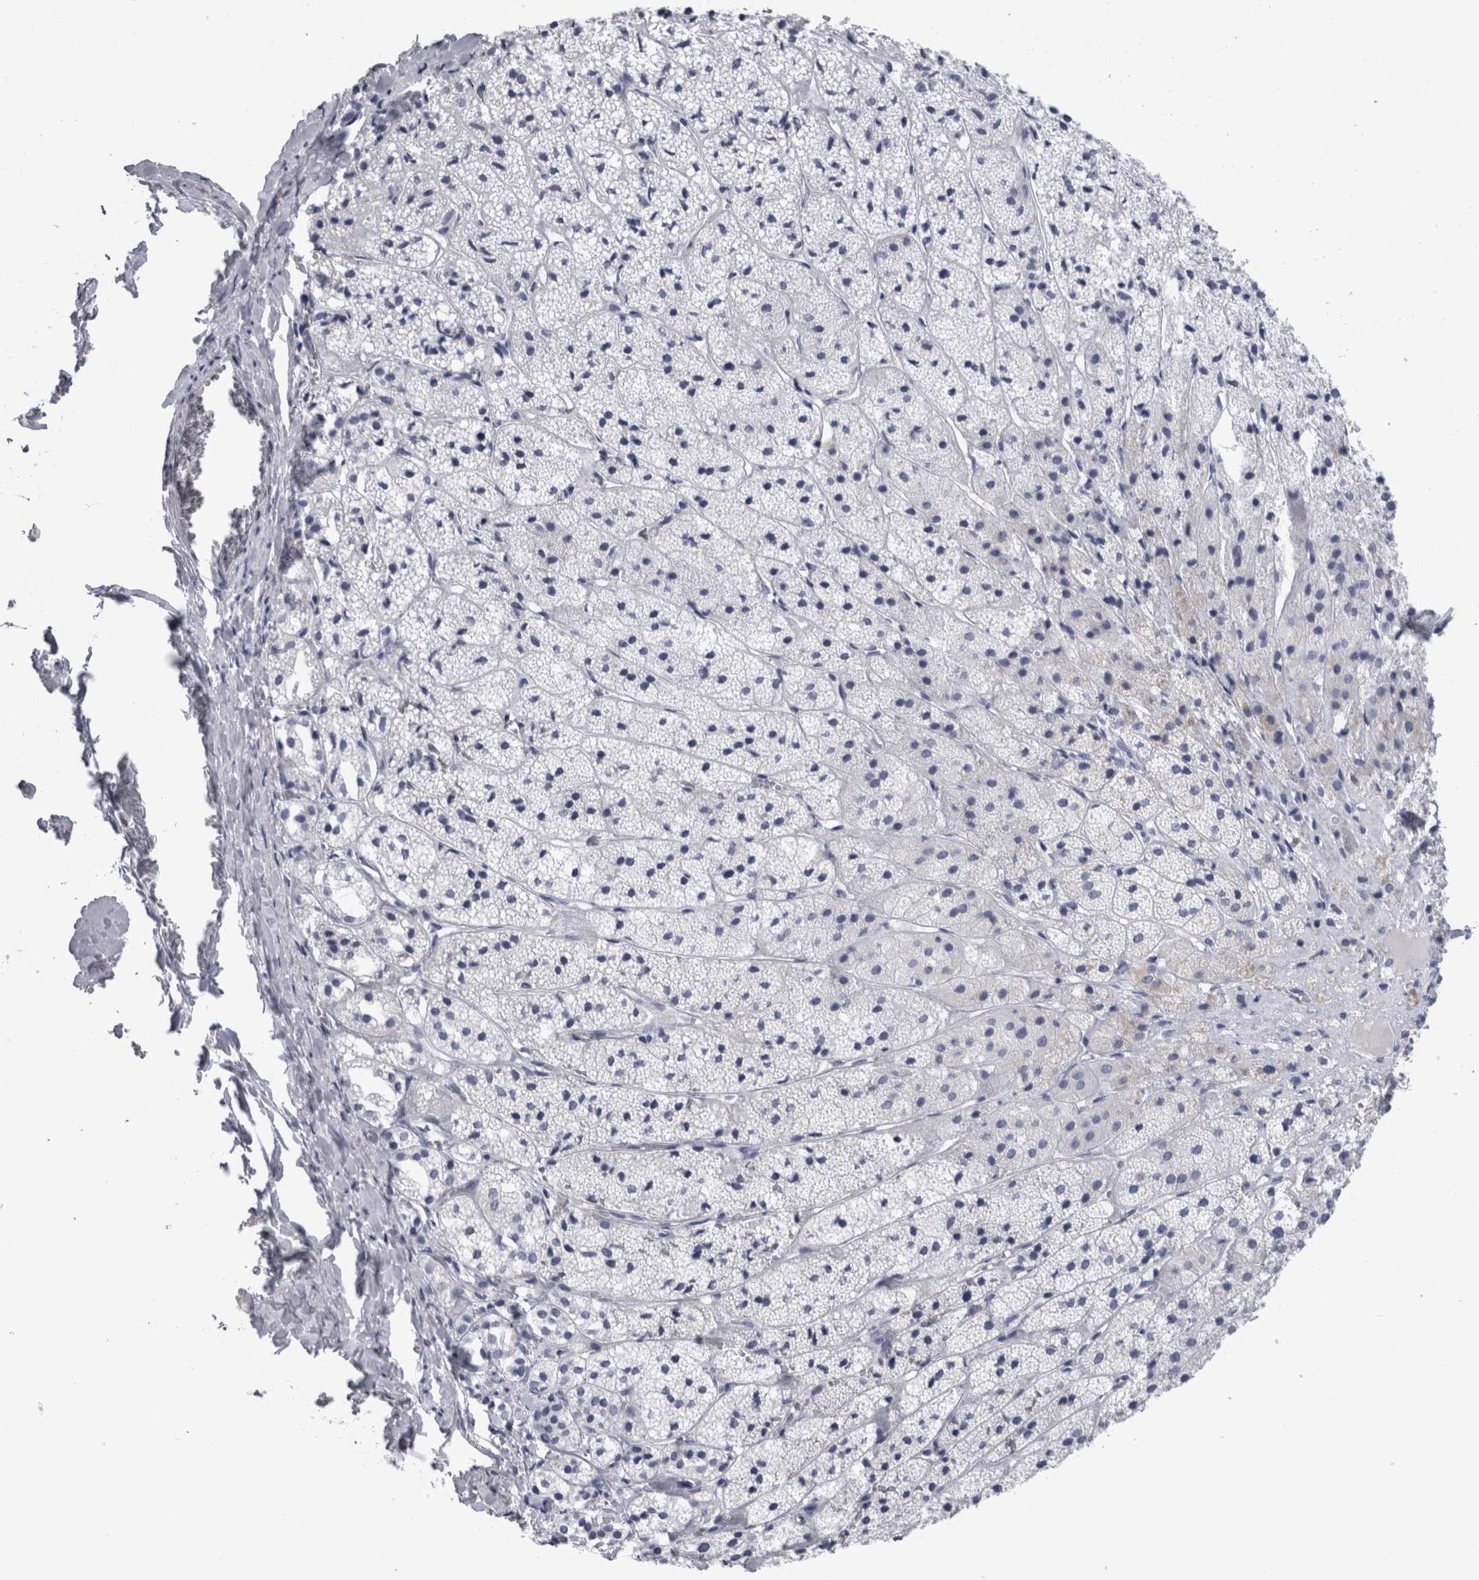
{"staining": {"intensity": "negative", "quantity": "none", "location": "none"}, "tissue": "adrenal gland", "cell_type": "Glandular cells", "image_type": "normal", "snomed": [{"axis": "morphology", "description": "Normal tissue, NOS"}, {"axis": "topography", "description": "Adrenal gland"}], "caption": "This is an immunohistochemistry (IHC) image of benign human adrenal gland. There is no expression in glandular cells.", "gene": "PAX5", "patient": {"sex": "female", "age": 44}}